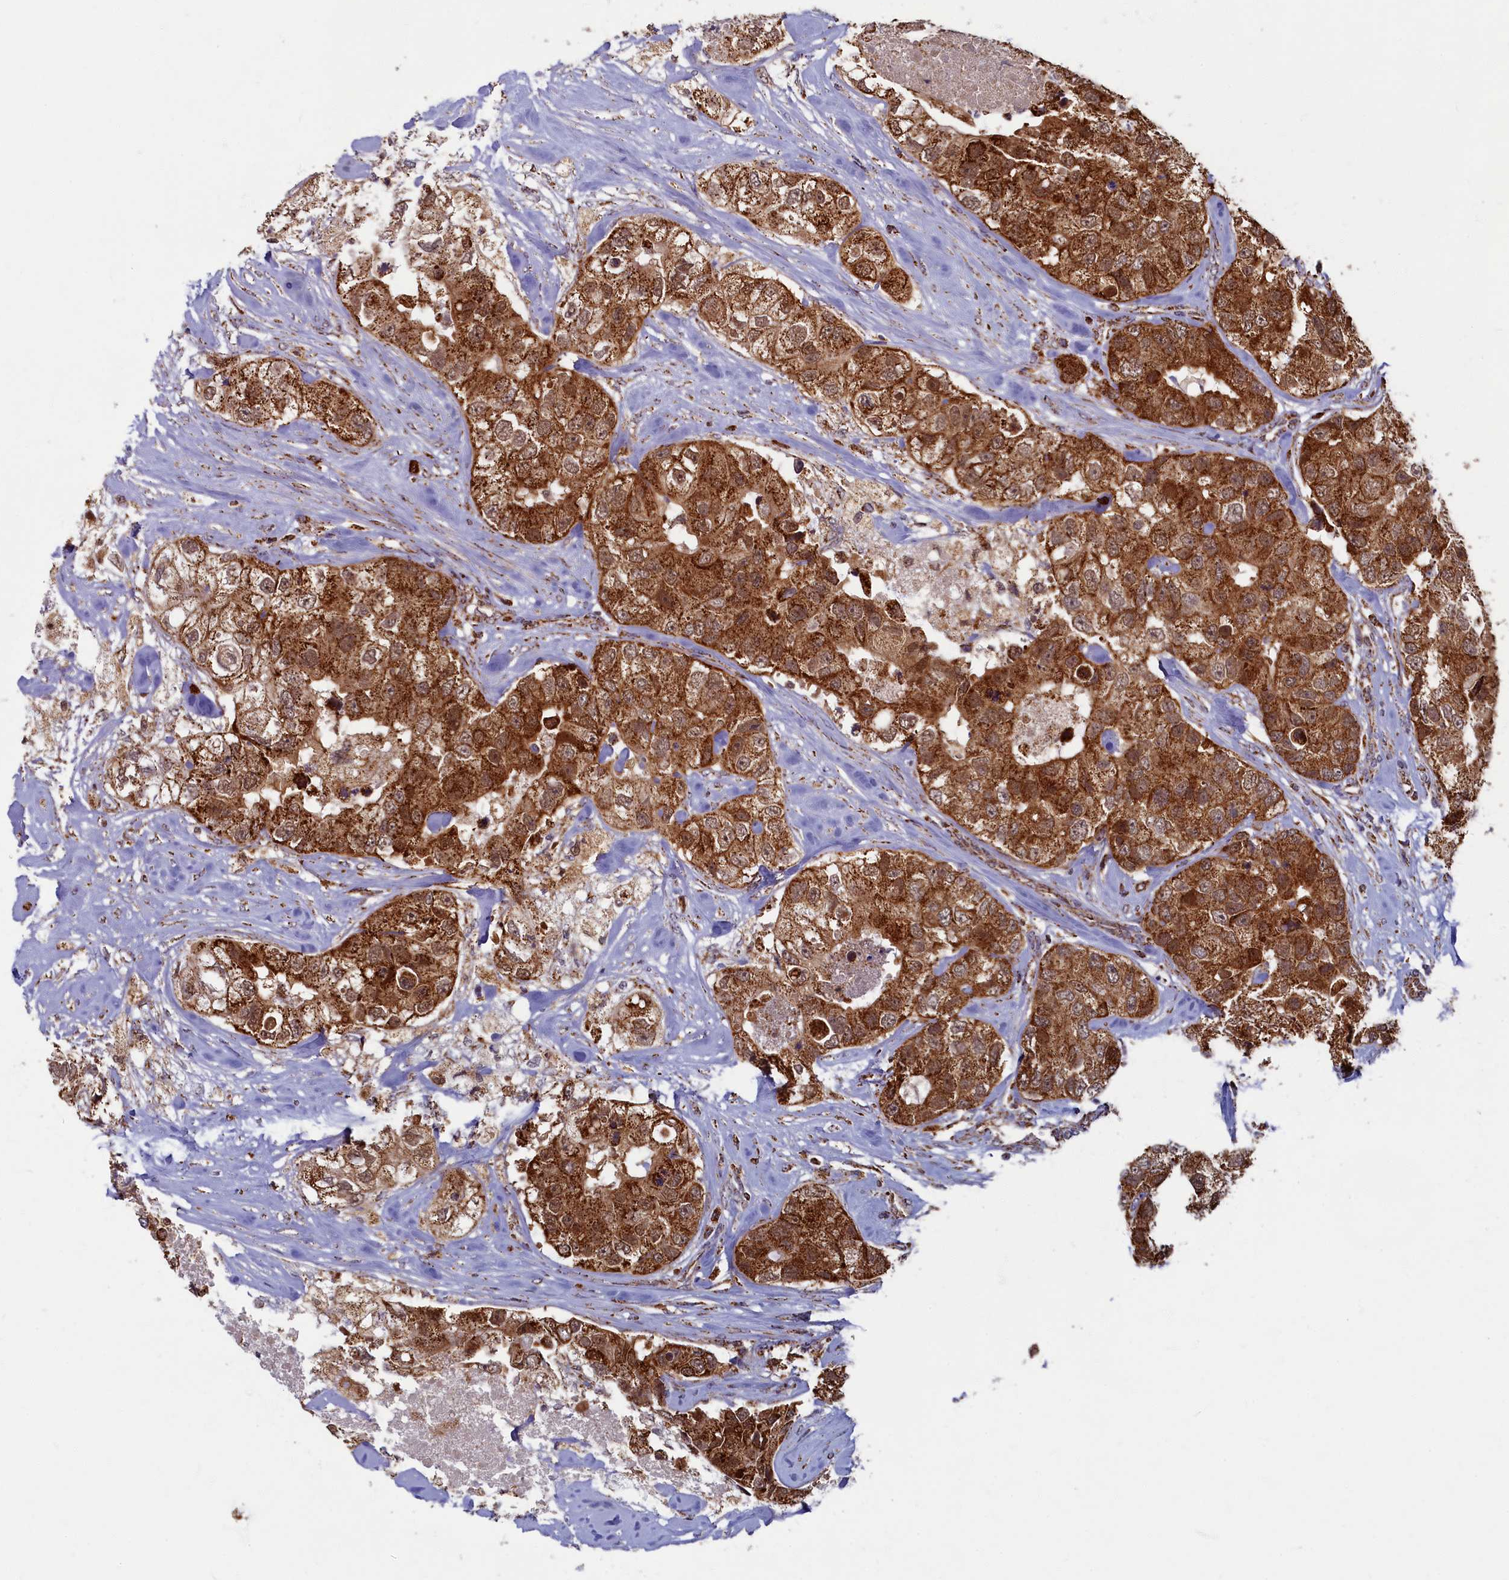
{"staining": {"intensity": "strong", "quantity": ">75%", "location": "cytoplasmic/membranous"}, "tissue": "breast cancer", "cell_type": "Tumor cells", "image_type": "cancer", "snomed": [{"axis": "morphology", "description": "Duct carcinoma"}, {"axis": "topography", "description": "Breast"}], "caption": "The photomicrograph reveals a brown stain indicating the presence of a protein in the cytoplasmic/membranous of tumor cells in breast cancer (invasive ductal carcinoma). (IHC, brightfield microscopy, high magnification).", "gene": "SPR", "patient": {"sex": "female", "age": 62}}